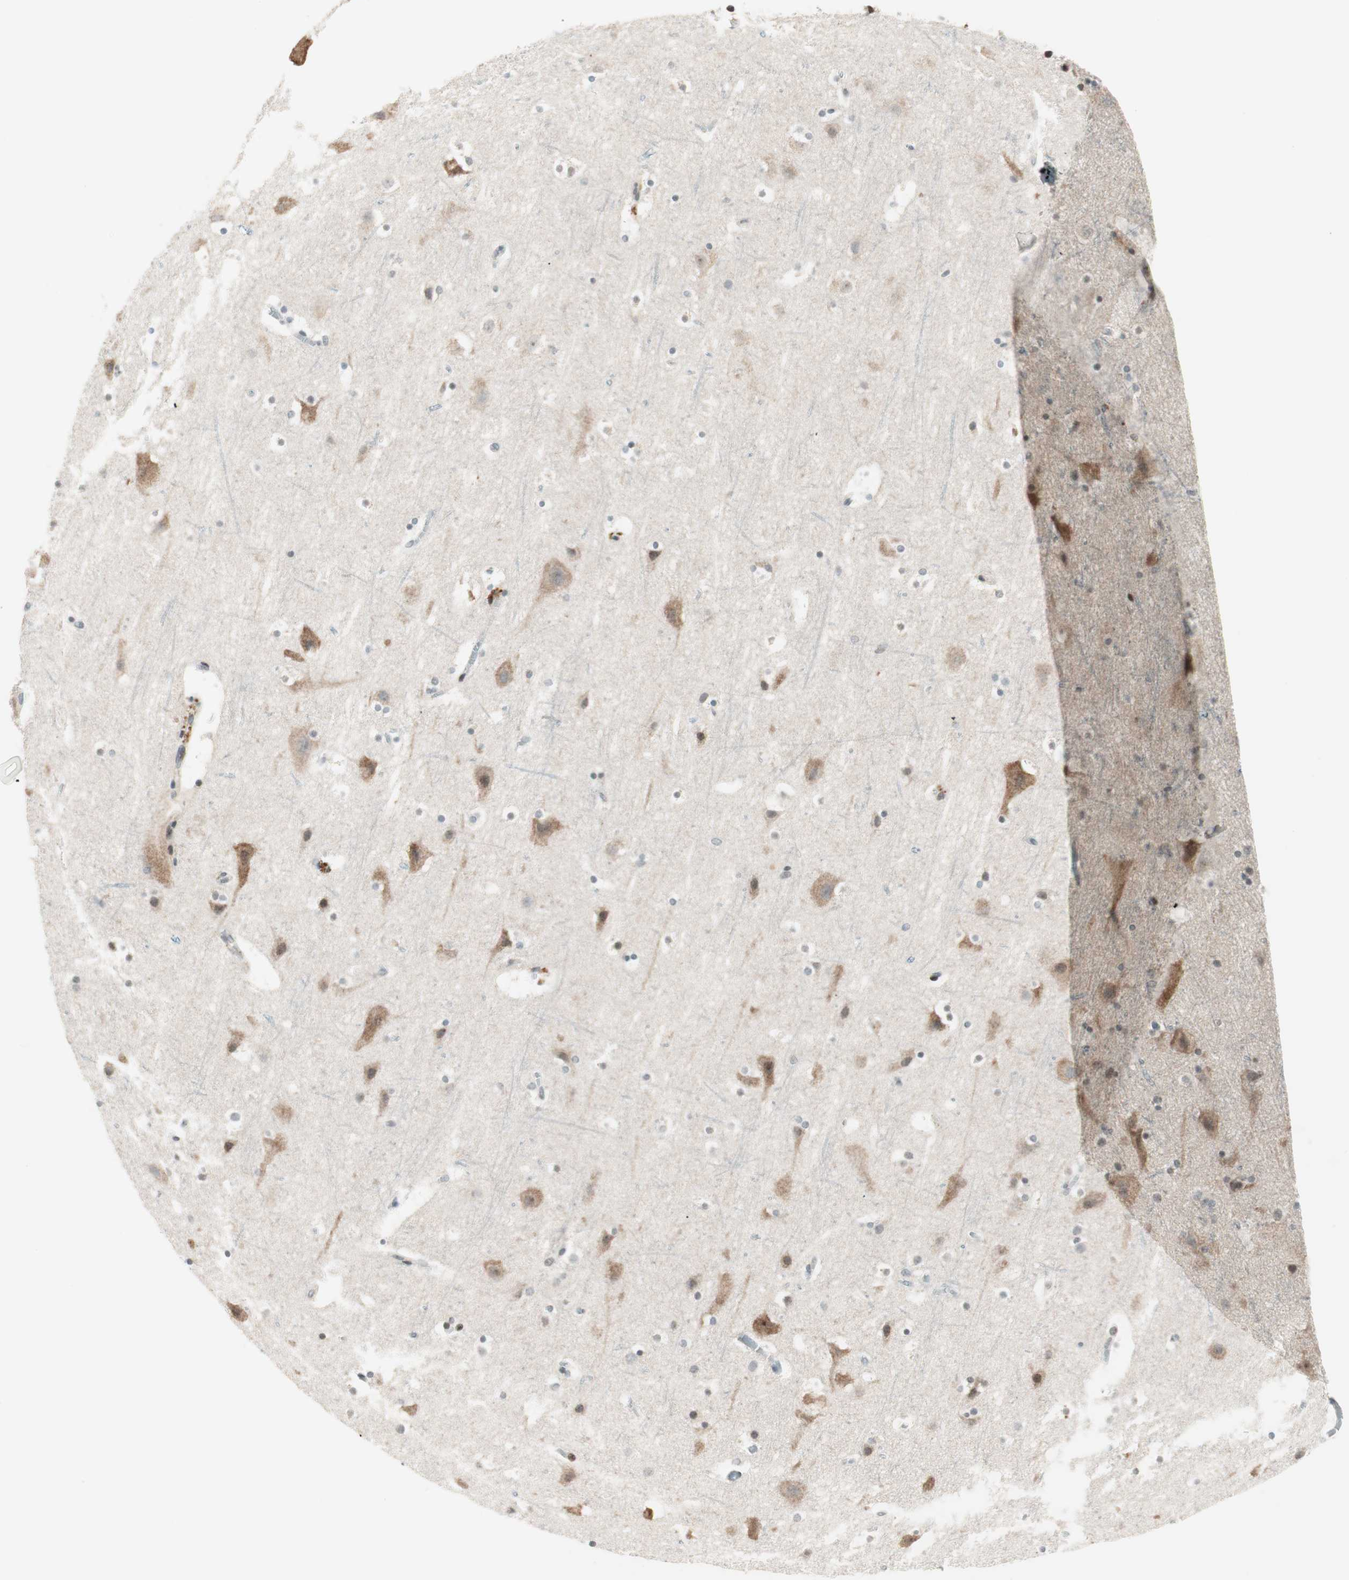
{"staining": {"intensity": "negative", "quantity": "none", "location": "none"}, "tissue": "cerebral cortex", "cell_type": "Endothelial cells", "image_type": "normal", "snomed": [{"axis": "morphology", "description": "Normal tissue, NOS"}, {"axis": "topography", "description": "Cerebral cortex"}], "caption": "Human cerebral cortex stained for a protein using IHC displays no staining in endothelial cells.", "gene": "TPT1", "patient": {"sex": "male", "age": 45}}